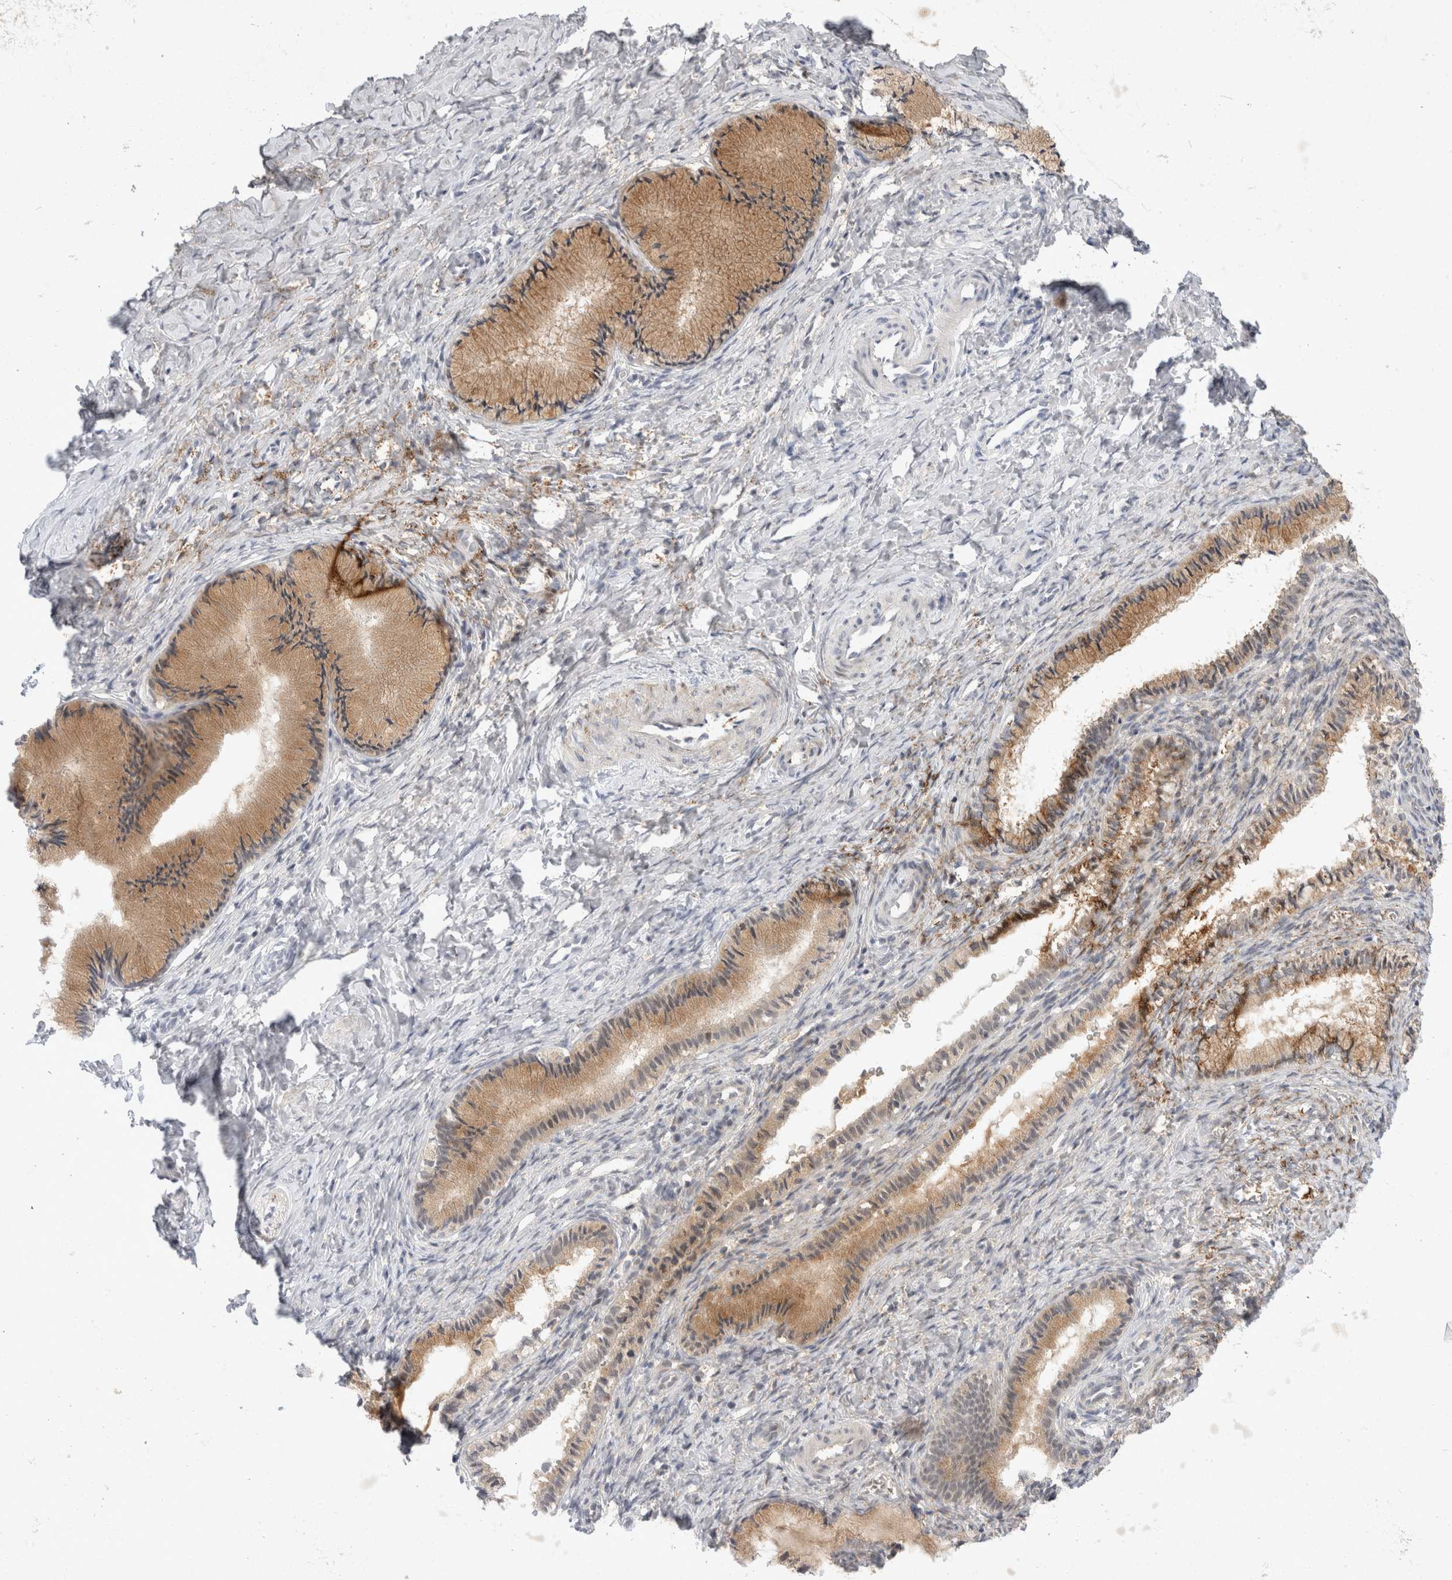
{"staining": {"intensity": "moderate", "quantity": ">75%", "location": "cytoplasmic/membranous"}, "tissue": "cervix", "cell_type": "Glandular cells", "image_type": "normal", "snomed": [{"axis": "morphology", "description": "Normal tissue, NOS"}, {"axis": "topography", "description": "Cervix"}], "caption": "Brown immunohistochemical staining in unremarkable human cervix demonstrates moderate cytoplasmic/membranous staining in about >75% of glandular cells. (Stains: DAB in brown, nuclei in blue, Microscopy: brightfield microscopy at high magnification).", "gene": "TOM1L2", "patient": {"sex": "female", "age": 27}}